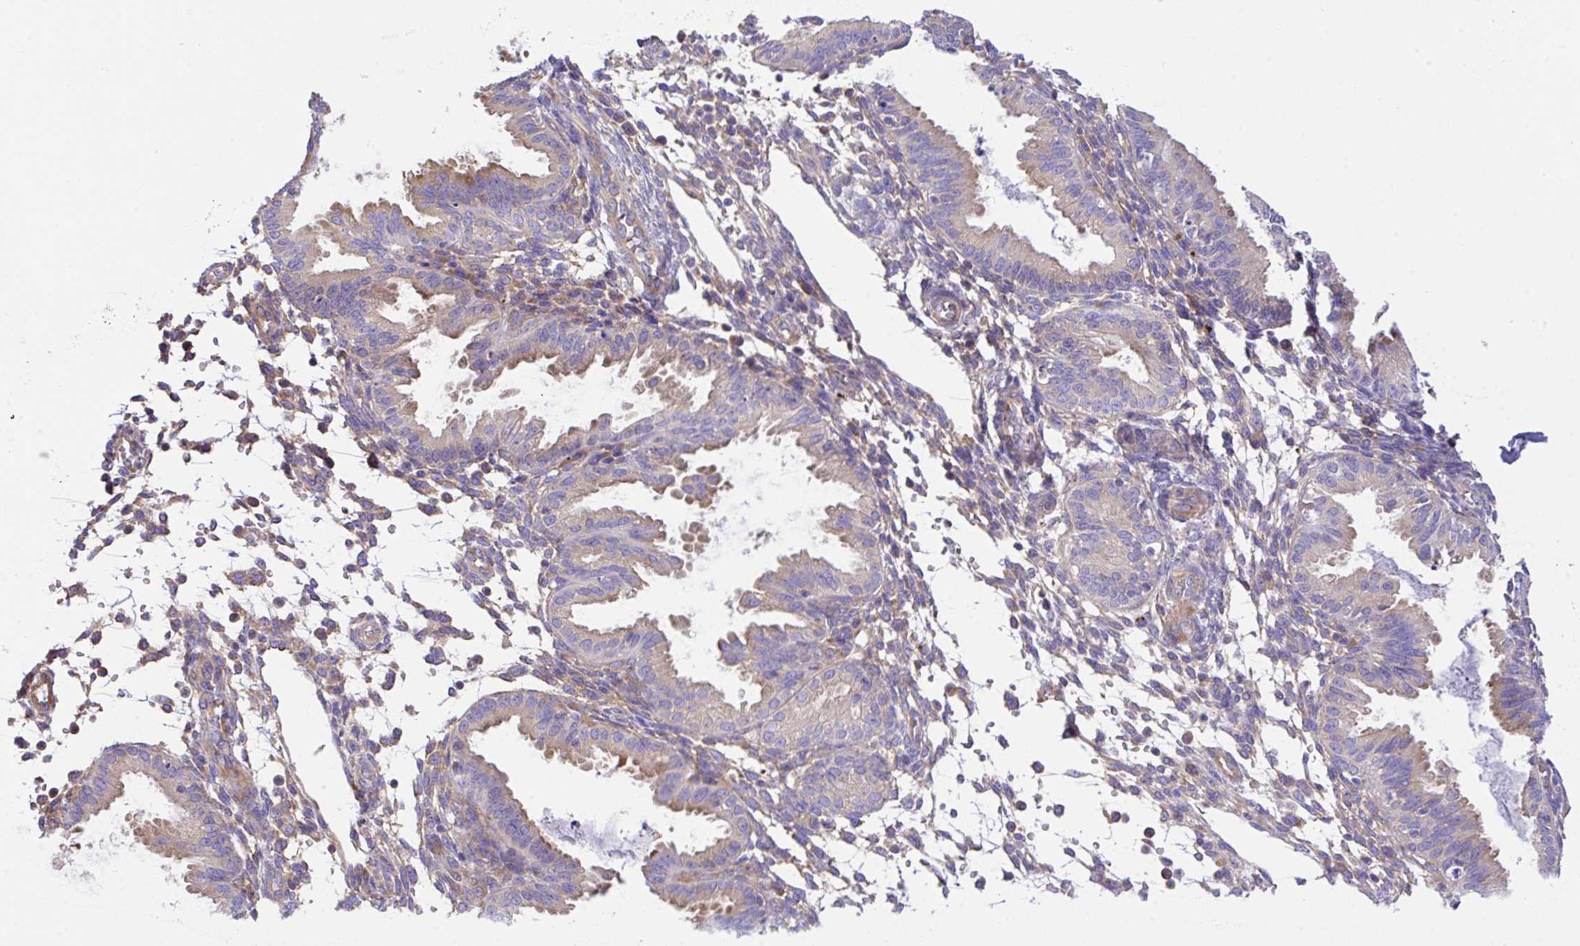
{"staining": {"intensity": "weak", "quantity": "<25%", "location": "cytoplasmic/membranous"}, "tissue": "endometrium", "cell_type": "Cells in endometrial stroma", "image_type": "normal", "snomed": [{"axis": "morphology", "description": "Normal tissue, NOS"}, {"axis": "topography", "description": "Endometrium"}], "caption": "Immunohistochemistry micrograph of benign endometrium: human endometrium stained with DAB (3,3'-diaminobenzidine) exhibits no significant protein expression in cells in endometrial stroma. (DAB (3,3'-diaminobenzidine) immunohistochemistry with hematoxylin counter stain).", "gene": "GFPT2", "patient": {"sex": "female", "age": 33}}